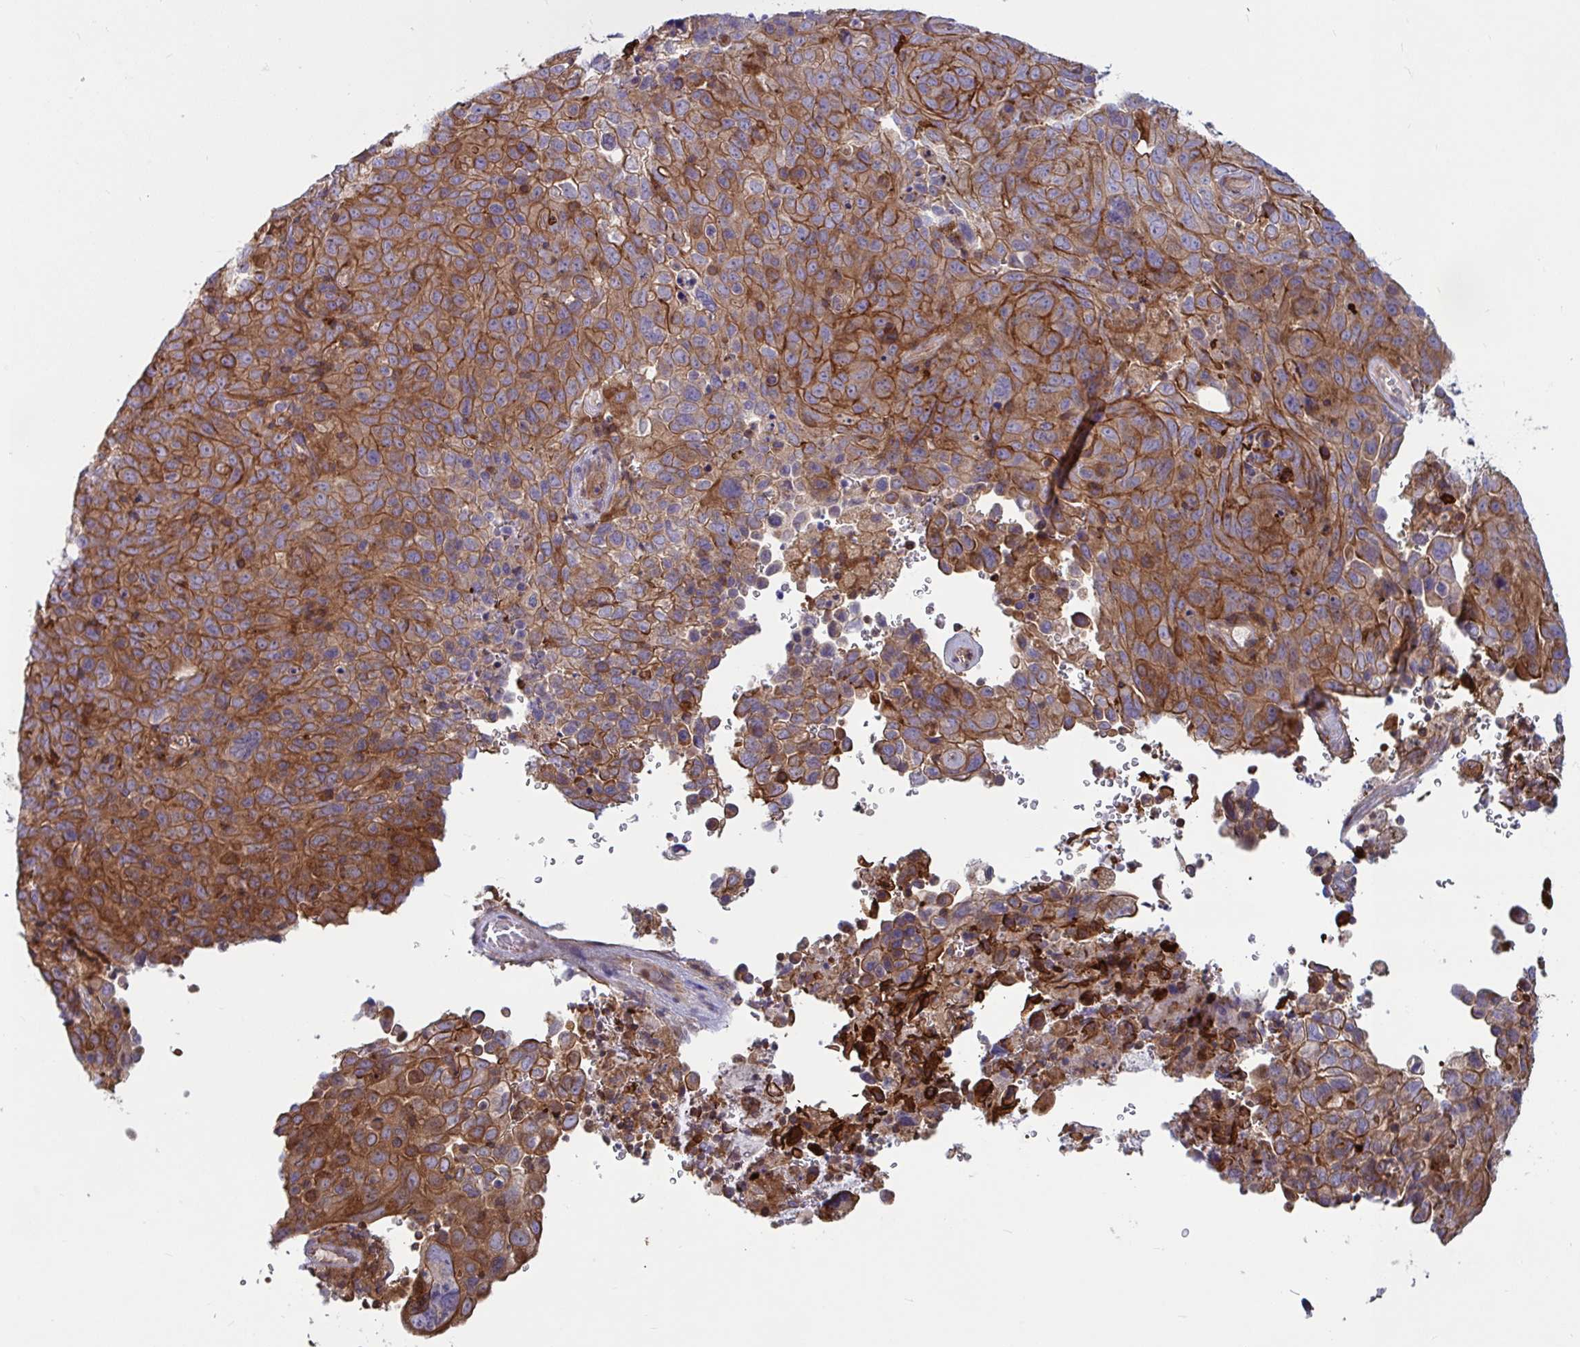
{"staining": {"intensity": "moderate", "quantity": ">75%", "location": "cytoplasmic/membranous"}, "tissue": "cervical cancer", "cell_type": "Tumor cells", "image_type": "cancer", "snomed": [{"axis": "morphology", "description": "Squamous cell carcinoma, NOS"}, {"axis": "topography", "description": "Cervix"}], "caption": "Immunohistochemistry image of neoplastic tissue: cervical squamous cell carcinoma stained using immunohistochemistry (IHC) exhibits medium levels of moderate protein expression localized specifically in the cytoplasmic/membranous of tumor cells, appearing as a cytoplasmic/membranous brown color.", "gene": "TANK", "patient": {"sex": "female", "age": 44}}